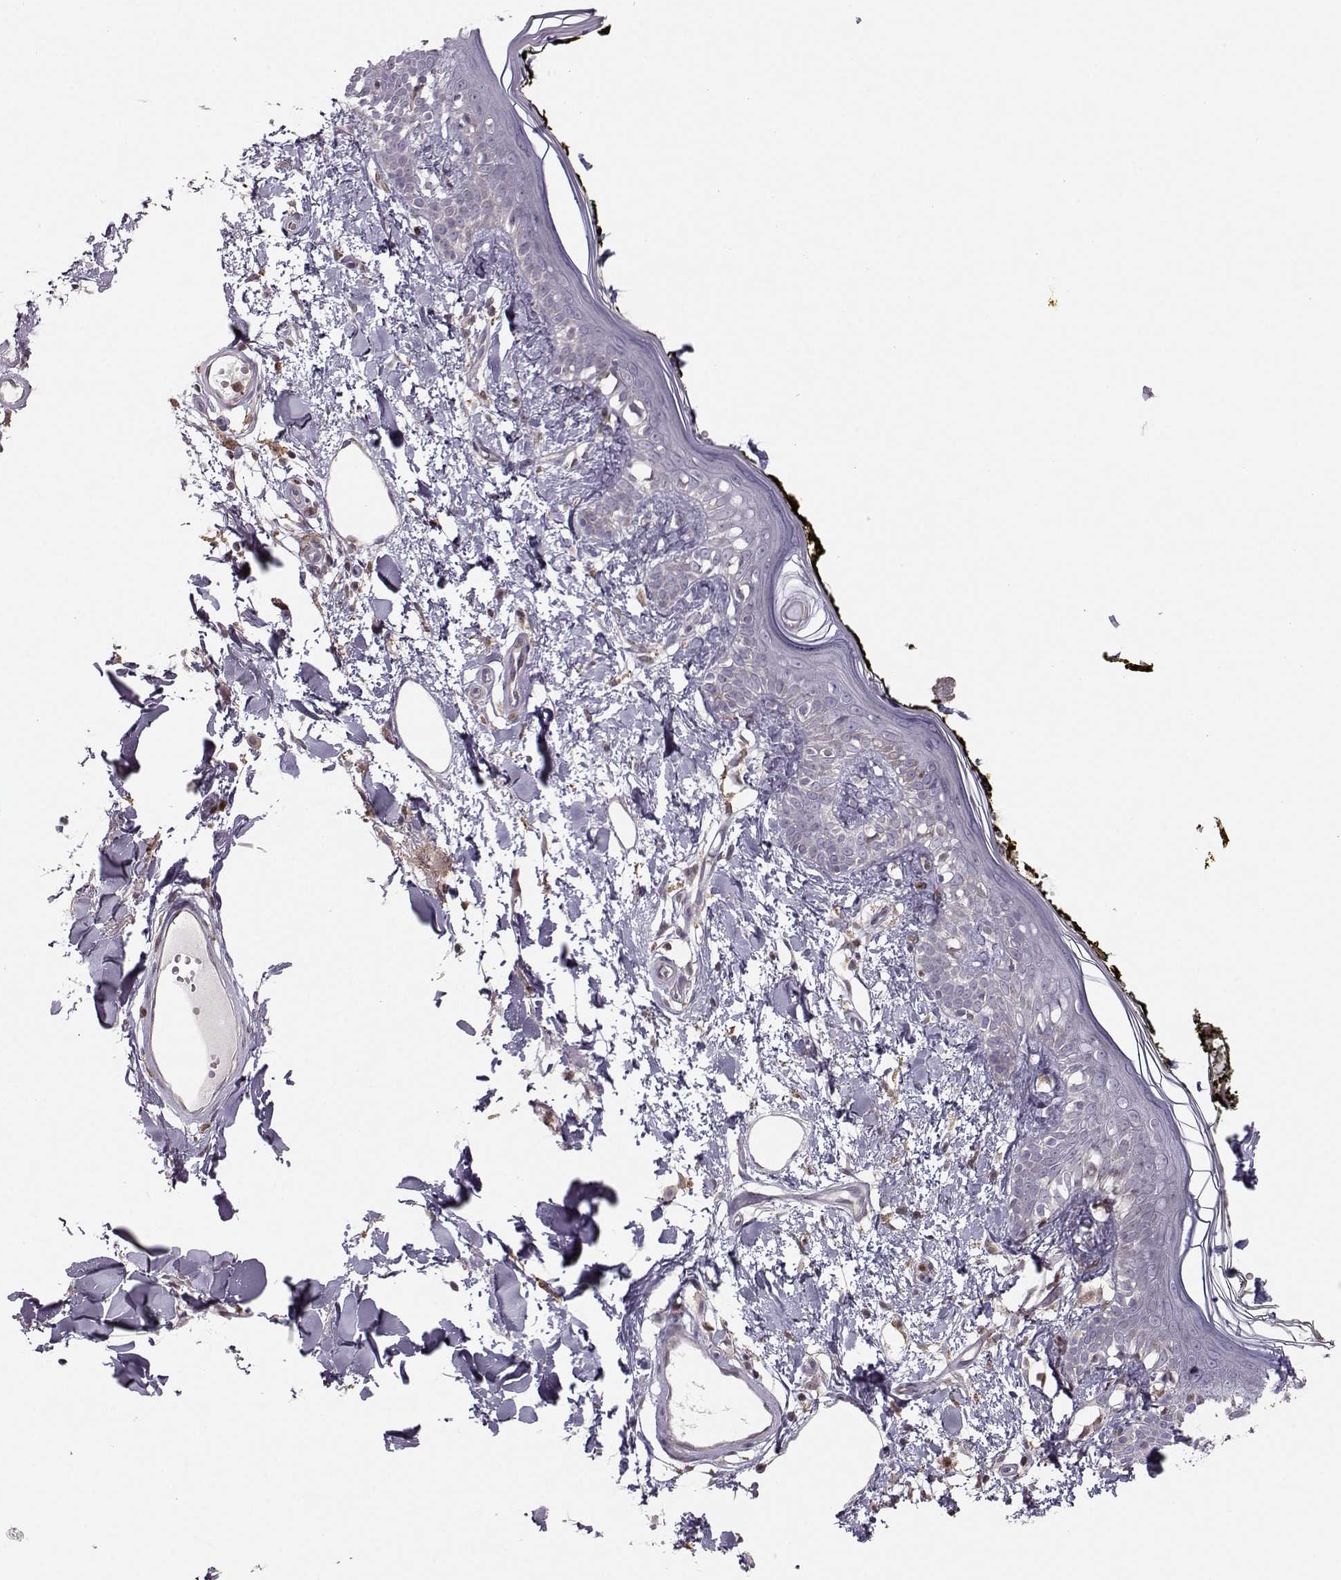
{"staining": {"intensity": "negative", "quantity": "none", "location": "none"}, "tissue": "skin", "cell_type": "Fibroblasts", "image_type": "normal", "snomed": [{"axis": "morphology", "description": "Normal tissue, NOS"}, {"axis": "topography", "description": "Skin"}], "caption": "Benign skin was stained to show a protein in brown. There is no significant staining in fibroblasts. Nuclei are stained in blue.", "gene": "ASB16", "patient": {"sex": "male", "age": 76}}